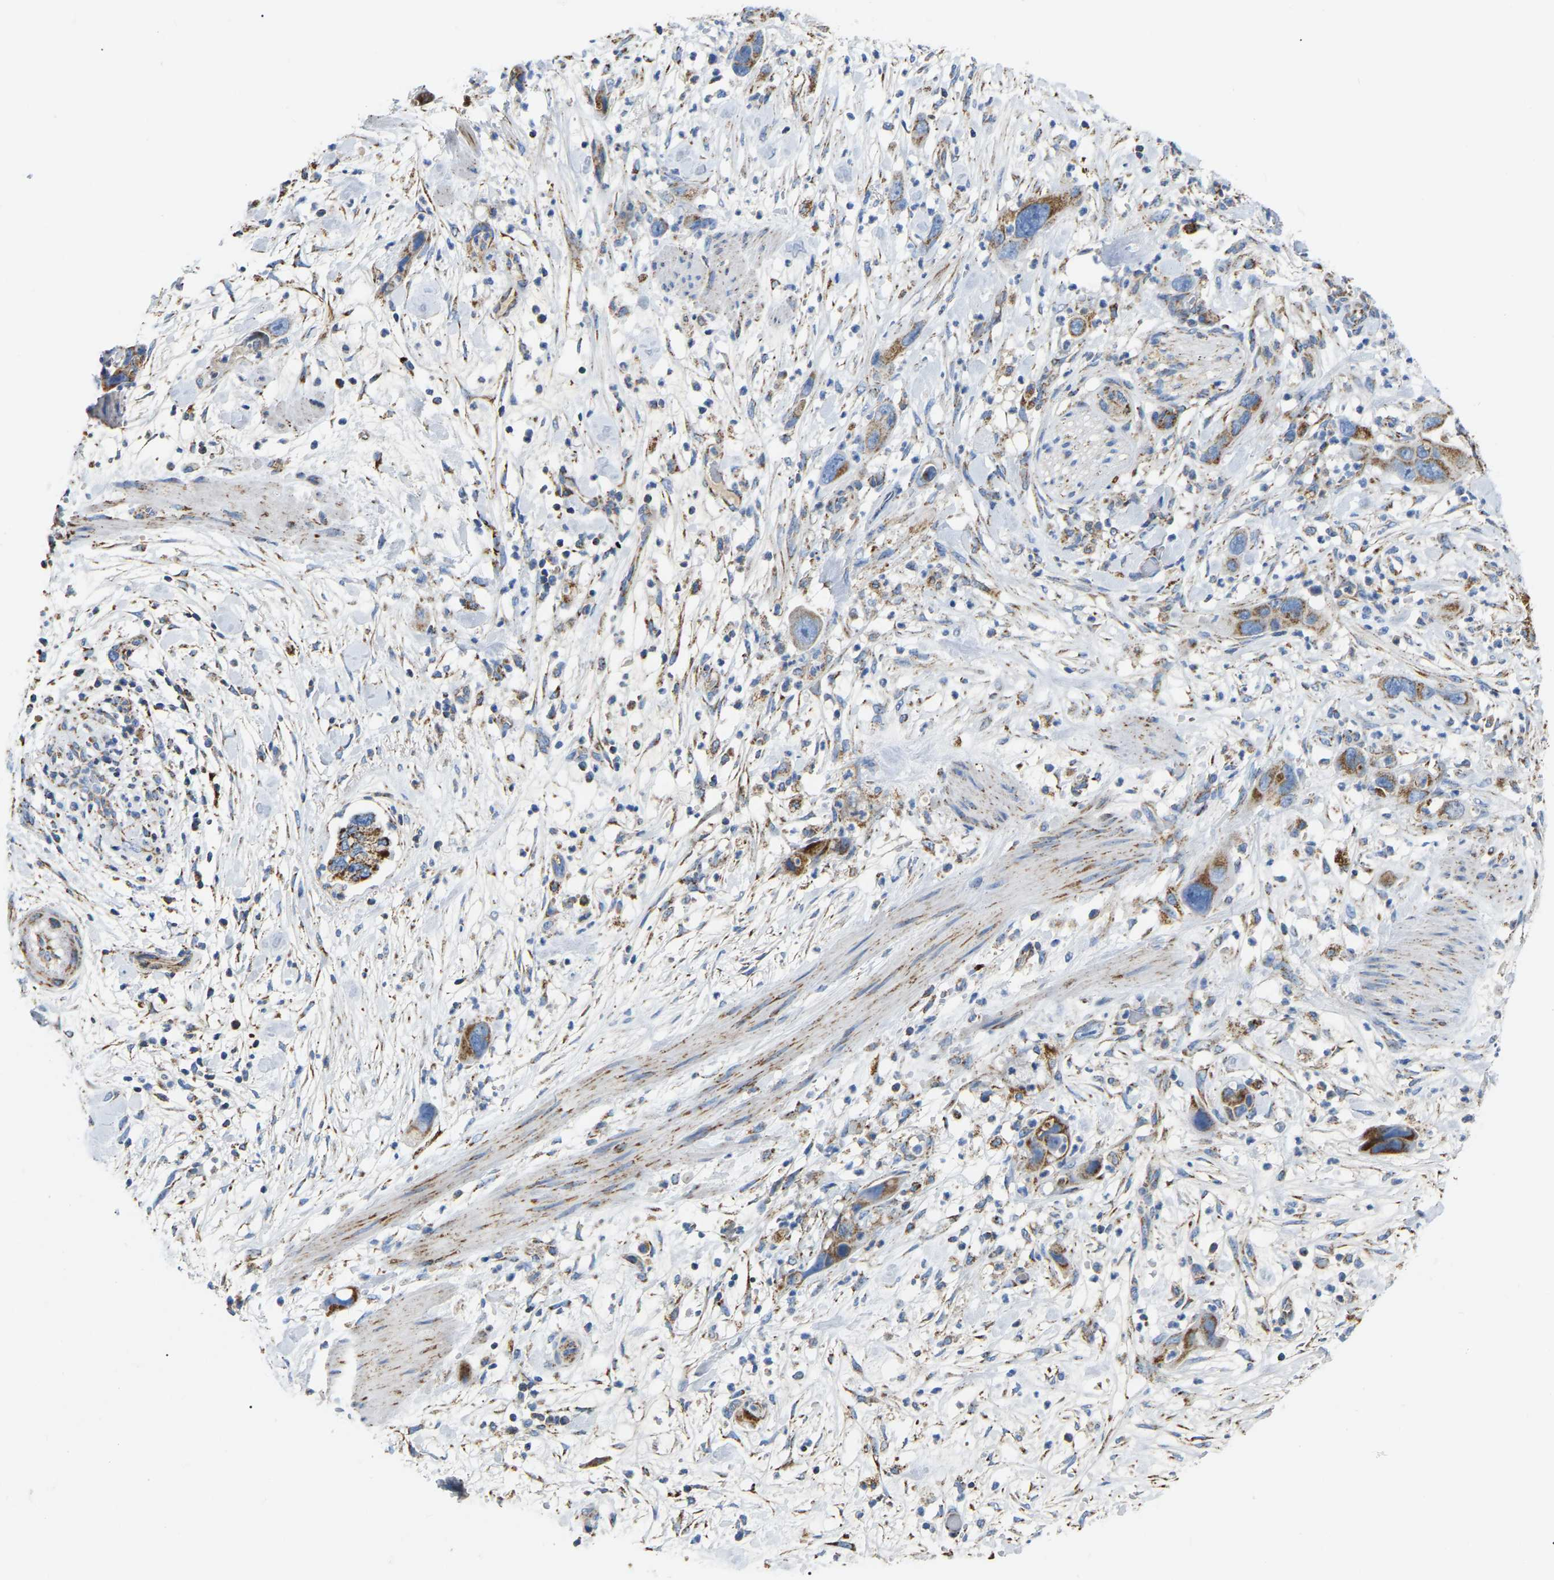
{"staining": {"intensity": "moderate", "quantity": ">75%", "location": "cytoplasmic/membranous"}, "tissue": "pancreatic cancer", "cell_type": "Tumor cells", "image_type": "cancer", "snomed": [{"axis": "morphology", "description": "Adenocarcinoma, NOS"}, {"axis": "topography", "description": "Pancreas"}], "caption": "Moderate cytoplasmic/membranous expression is appreciated in about >75% of tumor cells in pancreatic adenocarcinoma.", "gene": "HIBADH", "patient": {"sex": "female", "age": 71}}